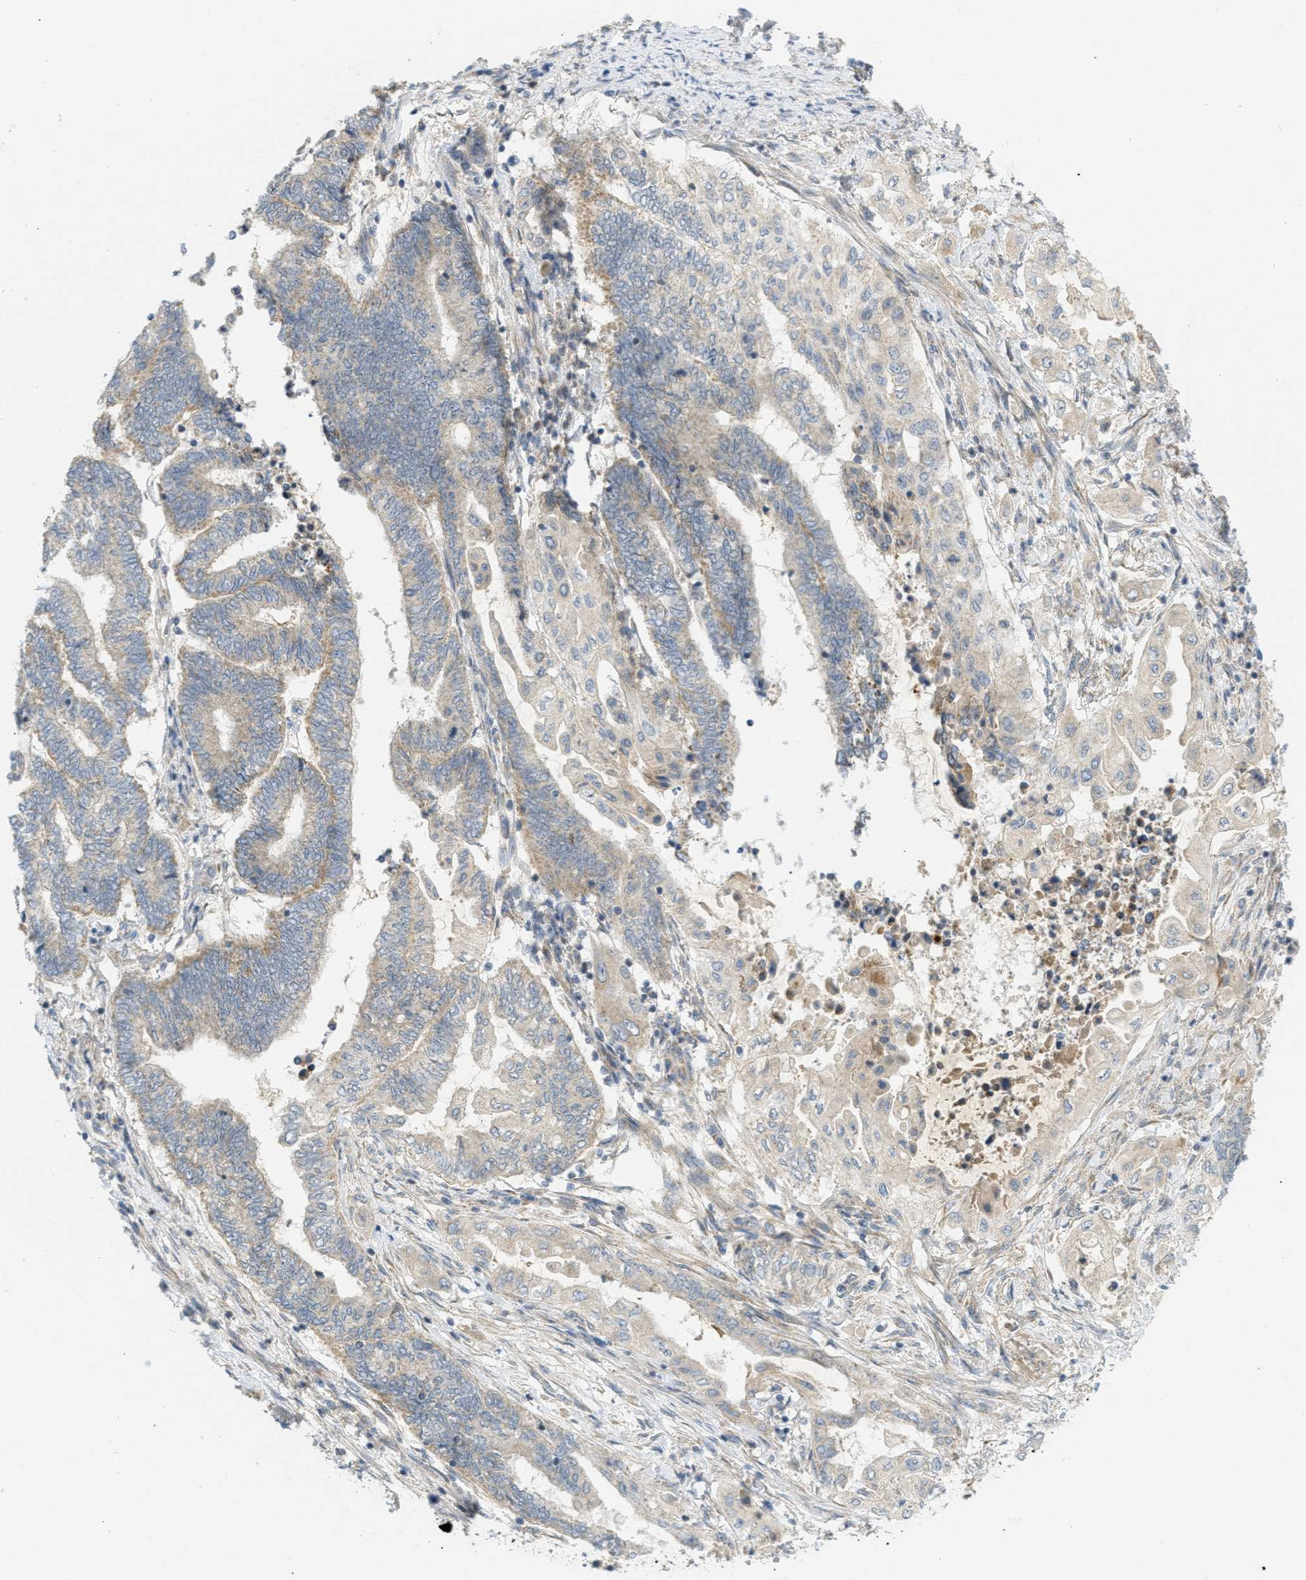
{"staining": {"intensity": "weak", "quantity": ">75%", "location": "cytoplasmic/membranous"}, "tissue": "endometrial cancer", "cell_type": "Tumor cells", "image_type": "cancer", "snomed": [{"axis": "morphology", "description": "Adenocarcinoma, NOS"}, {"axis": "topography", "description": "Uterus"}, {"axis": "topography", "description": "Endometrium"}], "caption": "Protein analysis of endometrial cancer tissue exhibits weak cytoplasmic/membranous positivity in about >75% of tumor cells. (brown staining indicates protein expression, while blue staining denotes nuclei).", "gene": "PROC", "patient": {"sex": "female", "age": 70}}